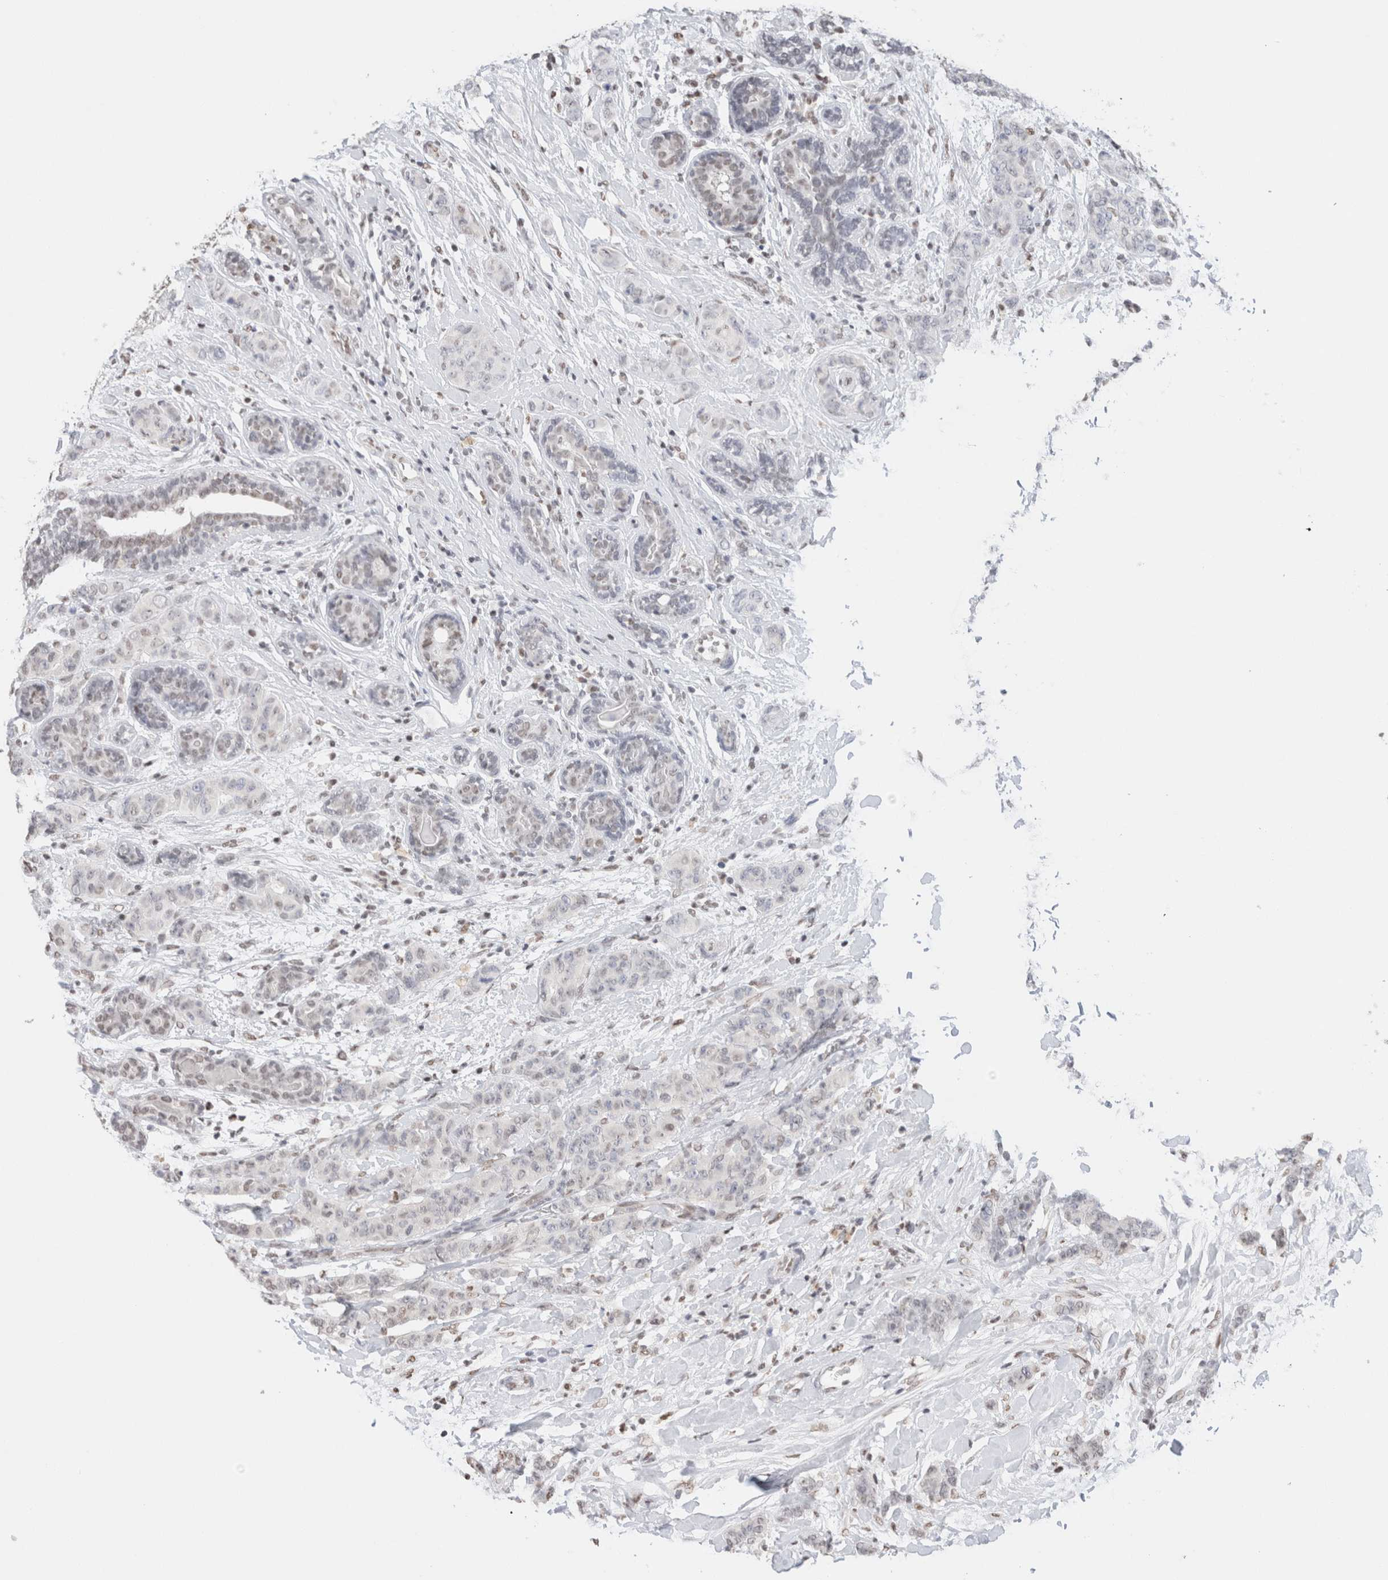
{"staining": {"intensity": "negative", "quantity": "none", "location": "none"}, "tissue": "breast cancer", "cell_type": "Tumor cells", "image_type": "cancer", "snomed": [{"axis": "morphology", "description": "Normal tissue, NOS"}, {"axis": "morphology", "description": "Duct carcinoma"}, {"axis": "topography", "description": "Breast"}], "caption": "There is no significant positivity in tumor cells of breast cancer (intraductal carcinoma).", "gene": "SUPT3H", "patient": {"sex": "female", "age": 40}}